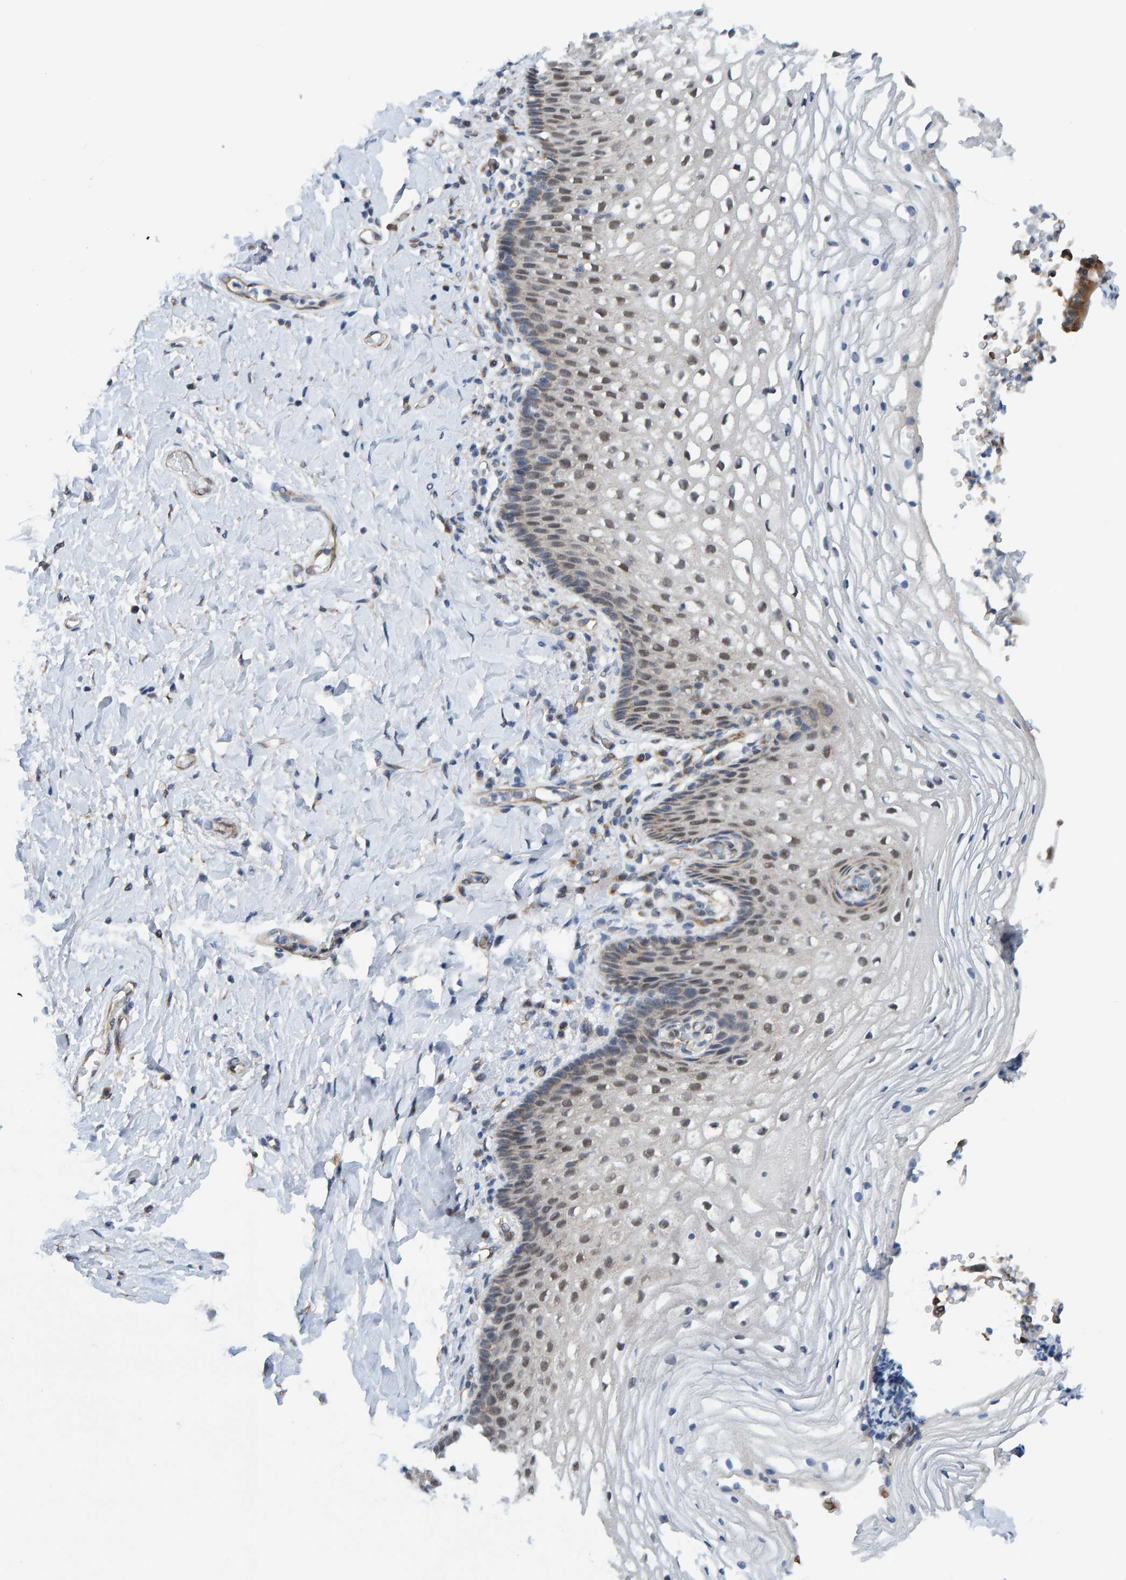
{"staining": {"intensity": "weak", "quantity": "25%-75%", "location": "cytoplasmic/membranous,nuclear"}, "tissue": "vagina", "cell_type": "Squamous epithelial cells", "image_type": "normal", "snomed": [{"axis": "morphology", "description": "Normal tissue, NOS"}, {"axis": "topography", "description": "Vagina"}], "caption": "Squamous epithelial cells display low levels of weak cytoplasmic/membranous,nuclear positivity in about 25%-75% of cells in benign vagina.", "gene": "SCRN2", "patient": {"sex": "female", "age": 60}}